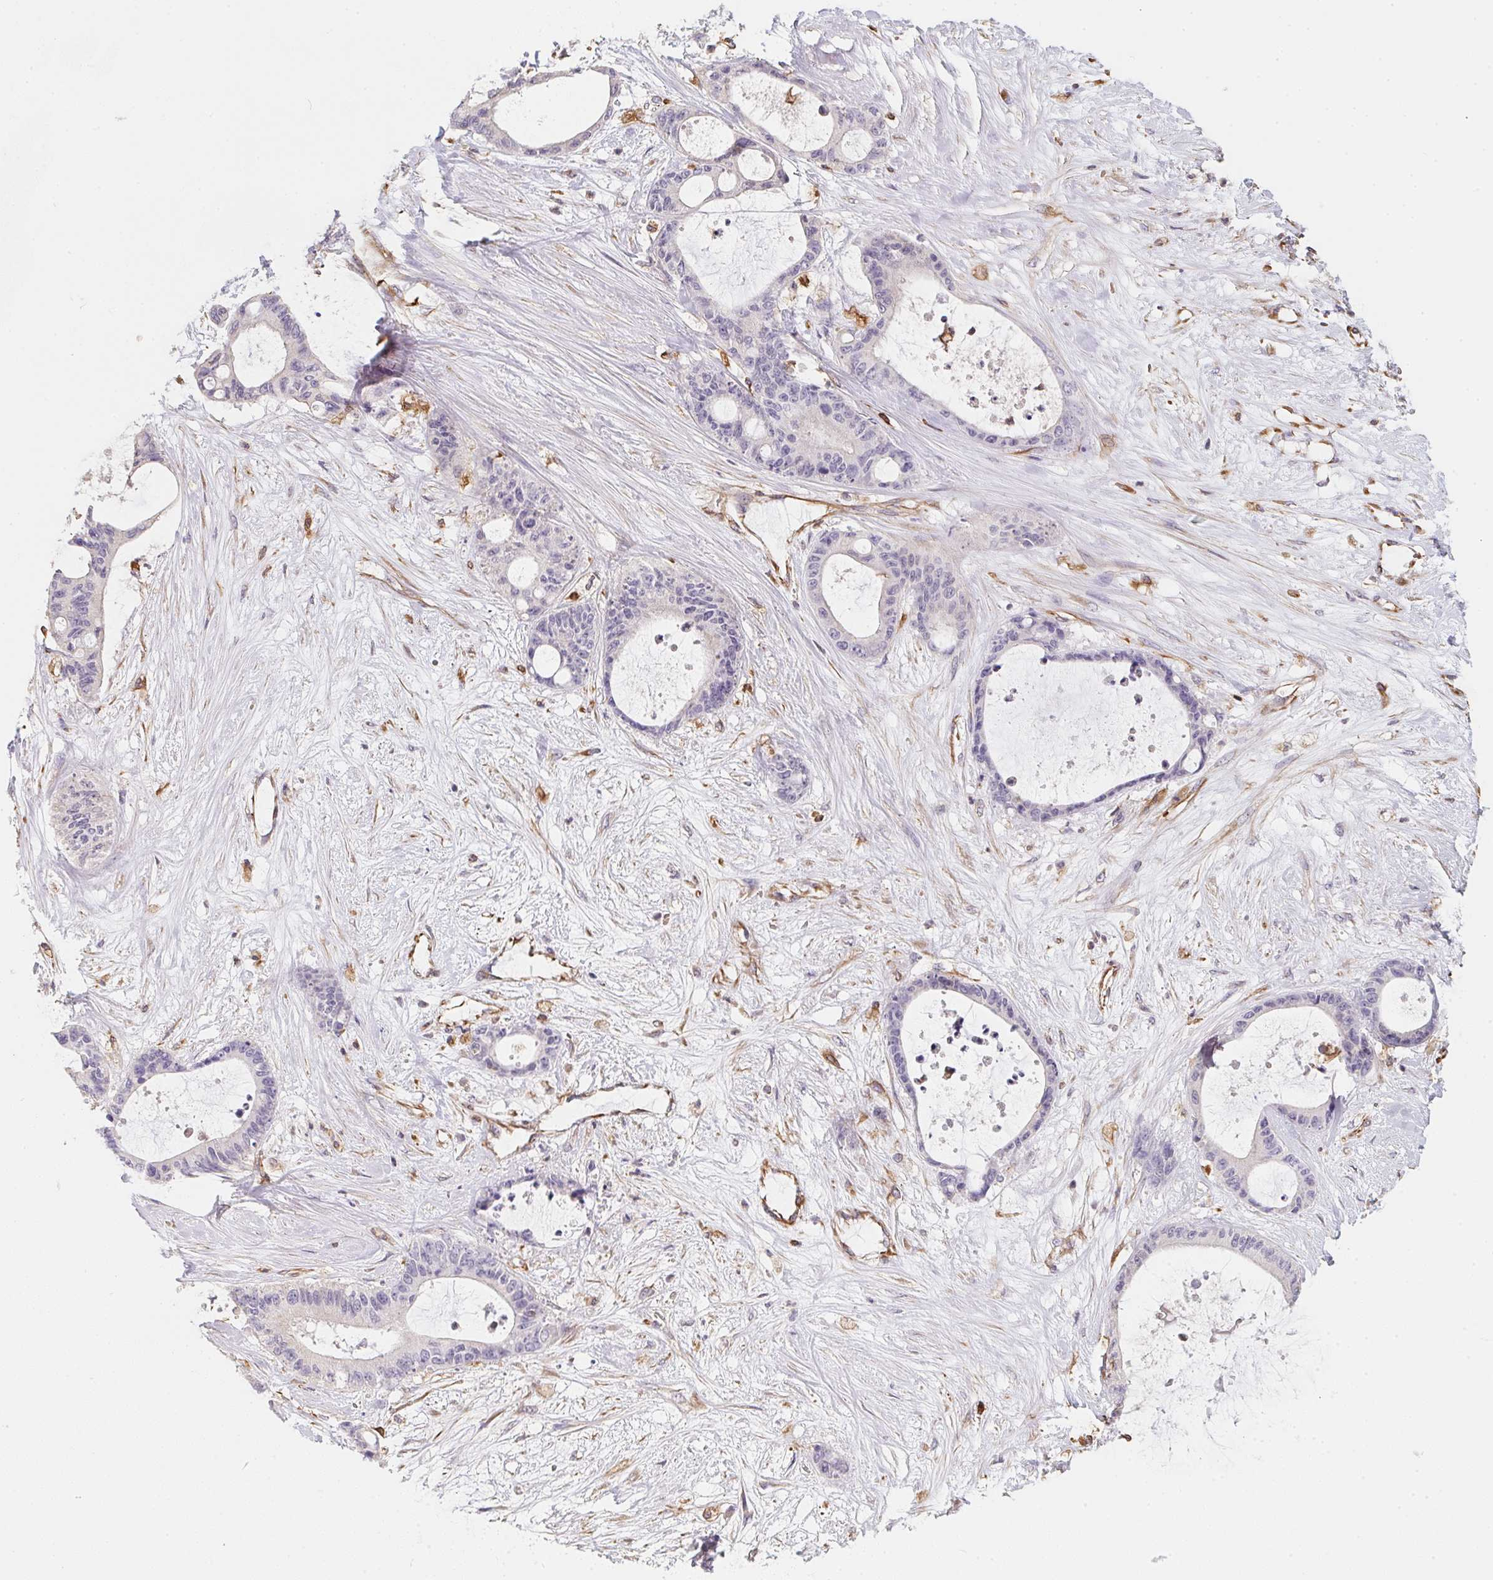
{"staining": {"intensity": "negative", "quantity": "none", "location": "none"}, "tissue": "liver cancer", "cell_type": "Tumor cells", "image_type": "cancer", "snomed": [{"axis": "morphology", "description": "Normal tissue, NOS"}, {"axis": "morphology", "description": "Cholangiocarcinoma"}, {"axis": "topography", "description": "Liver"}, {"axis": "topography", "description": "Peripheral nerve tissue"}], "caption": "High magnification brightfield microscopy of liver cholangiocarcinoma stained with DAB (3,3'-diaminobenzidine) (brown) and counterstained with hematoxylin (blue): tumor cells show no significant staining. (DAB immunohistochemistry (IHC), high magnification).", "gene": "TBKBP1", "patient": {"sex": "female", "age": 73}}